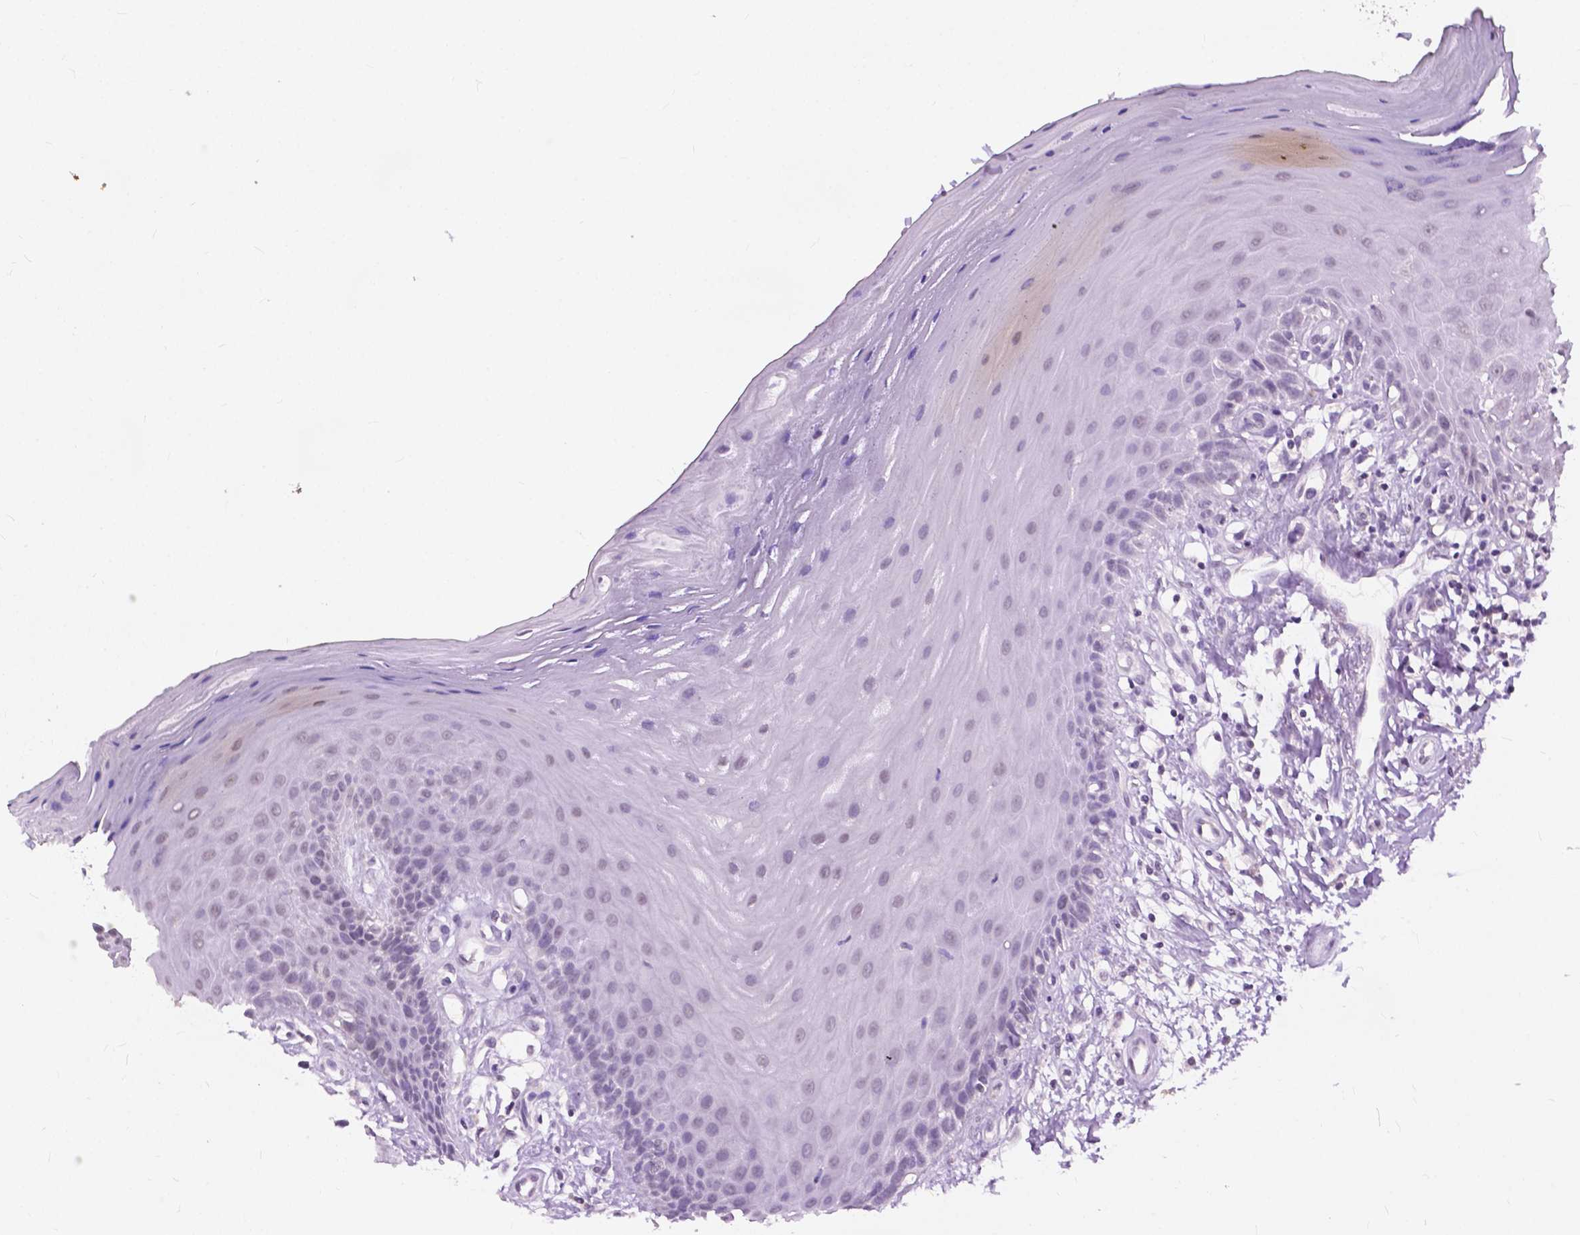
{"staining": {"intensity": "negative", "quantity": "none", "location": "none"}, "tissue": "oral mucosa", "cell_type": "Squamous epithelial cells", "image_type": "normal", "snomed": [{"axis": "morphology", "description": "Normal tissue, NOS"}, {"axis": "morphology", "description": "Normal morphology"}, {"axis": "topography", "description": "Oral tissue"}], "caption": "Immunohistochemistry of unremarkable oral mucosa shows no expression in squamous epithelial cells.", "gene": "GPR37L1", "patient": {"sex": "female", "age": 76}}